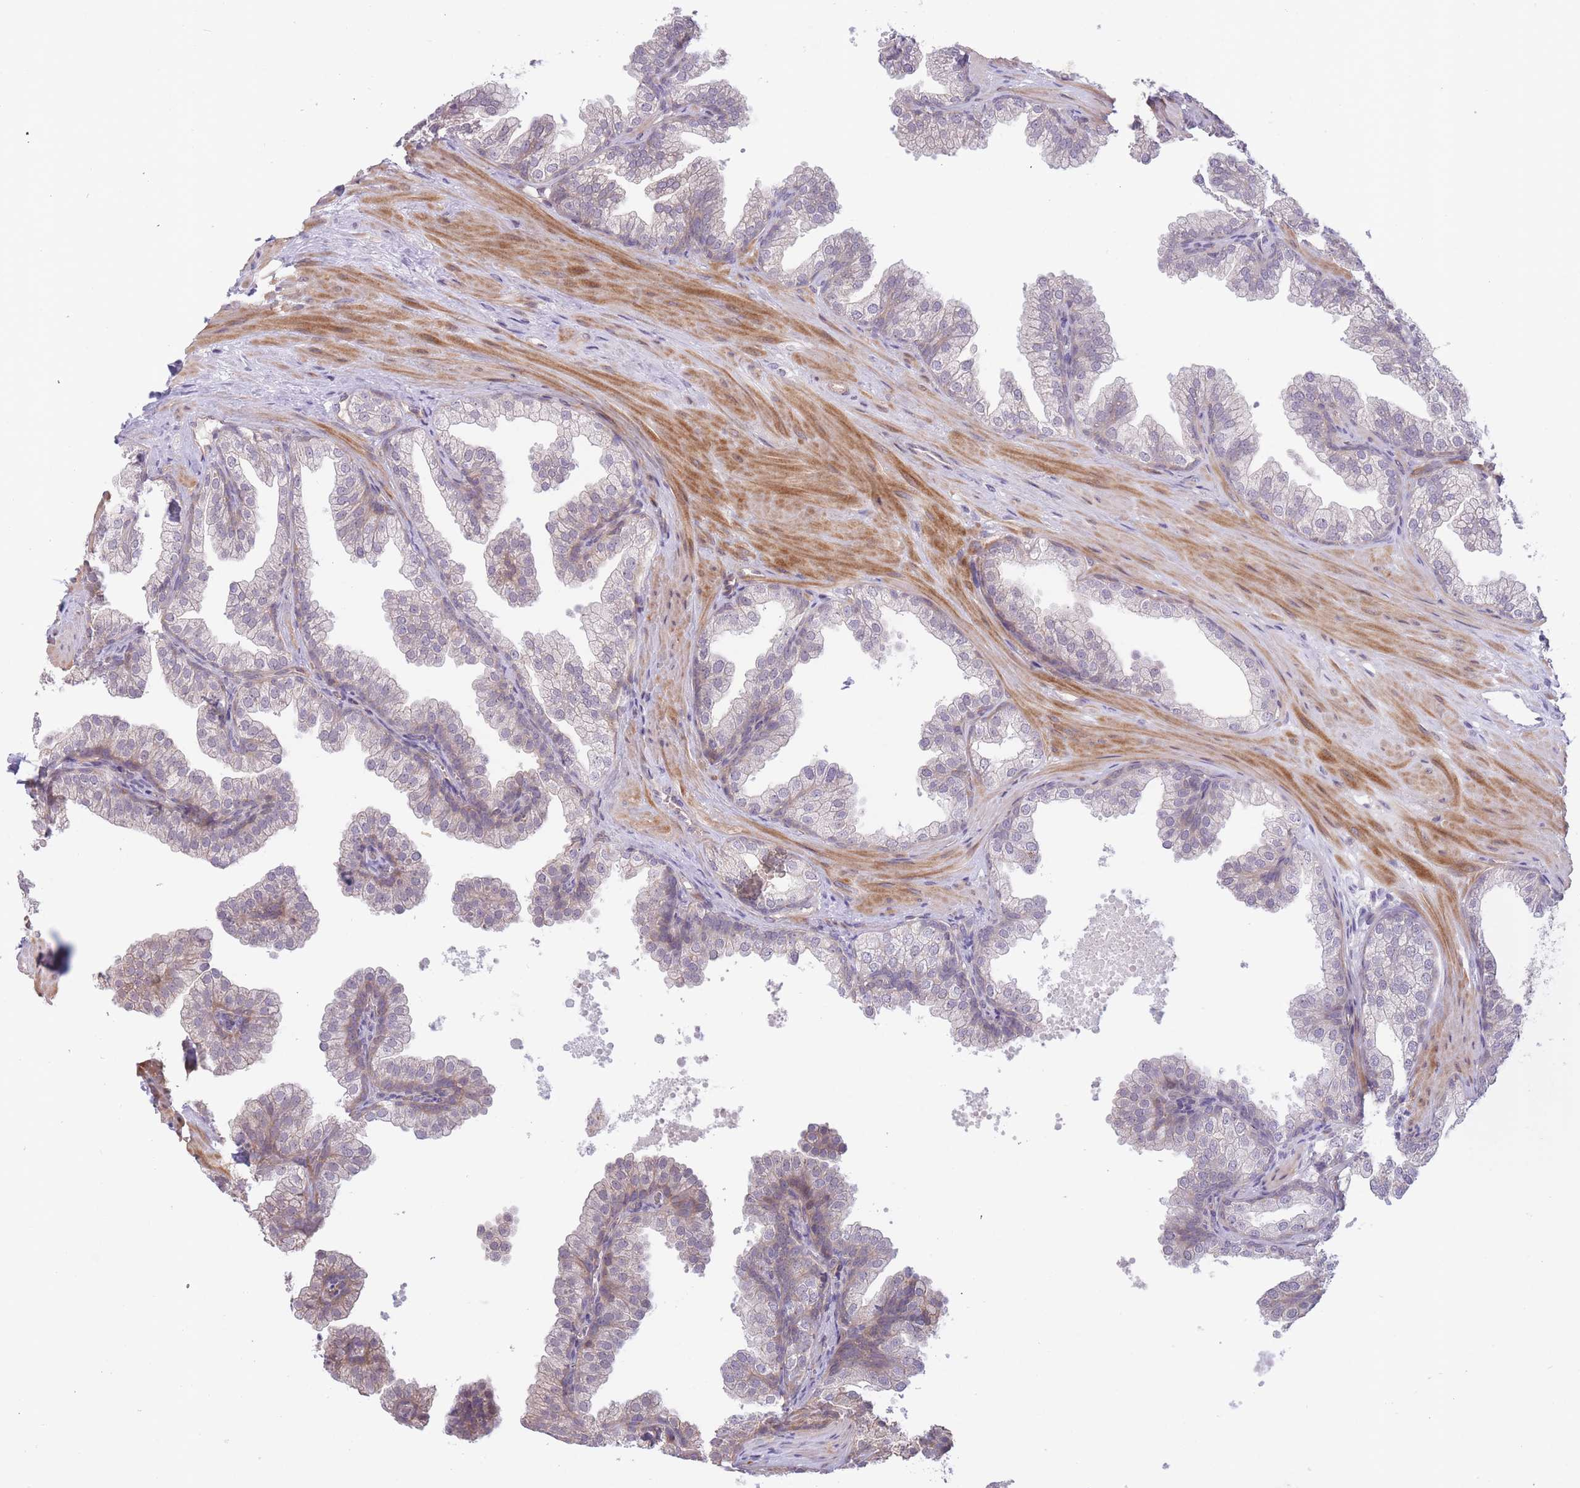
{"staining": {"intensity": "negative", "quantity": "none", "location": "none"}, "tissue": "prostate", "cell_type": "Glandular cells", "image_type": "normal", "snomed": [{"axis": "morphology", "description": "Normal tissue, NOS"}, {"axis": "topography", "description": "Prostate"}], "caption": "Immunohistochemistry image of benign prostate stained for a protein (brown), which shows no staining in glandular cells.", "gene": "FUT3", "patient": {"sex": "male", "age": 37}}